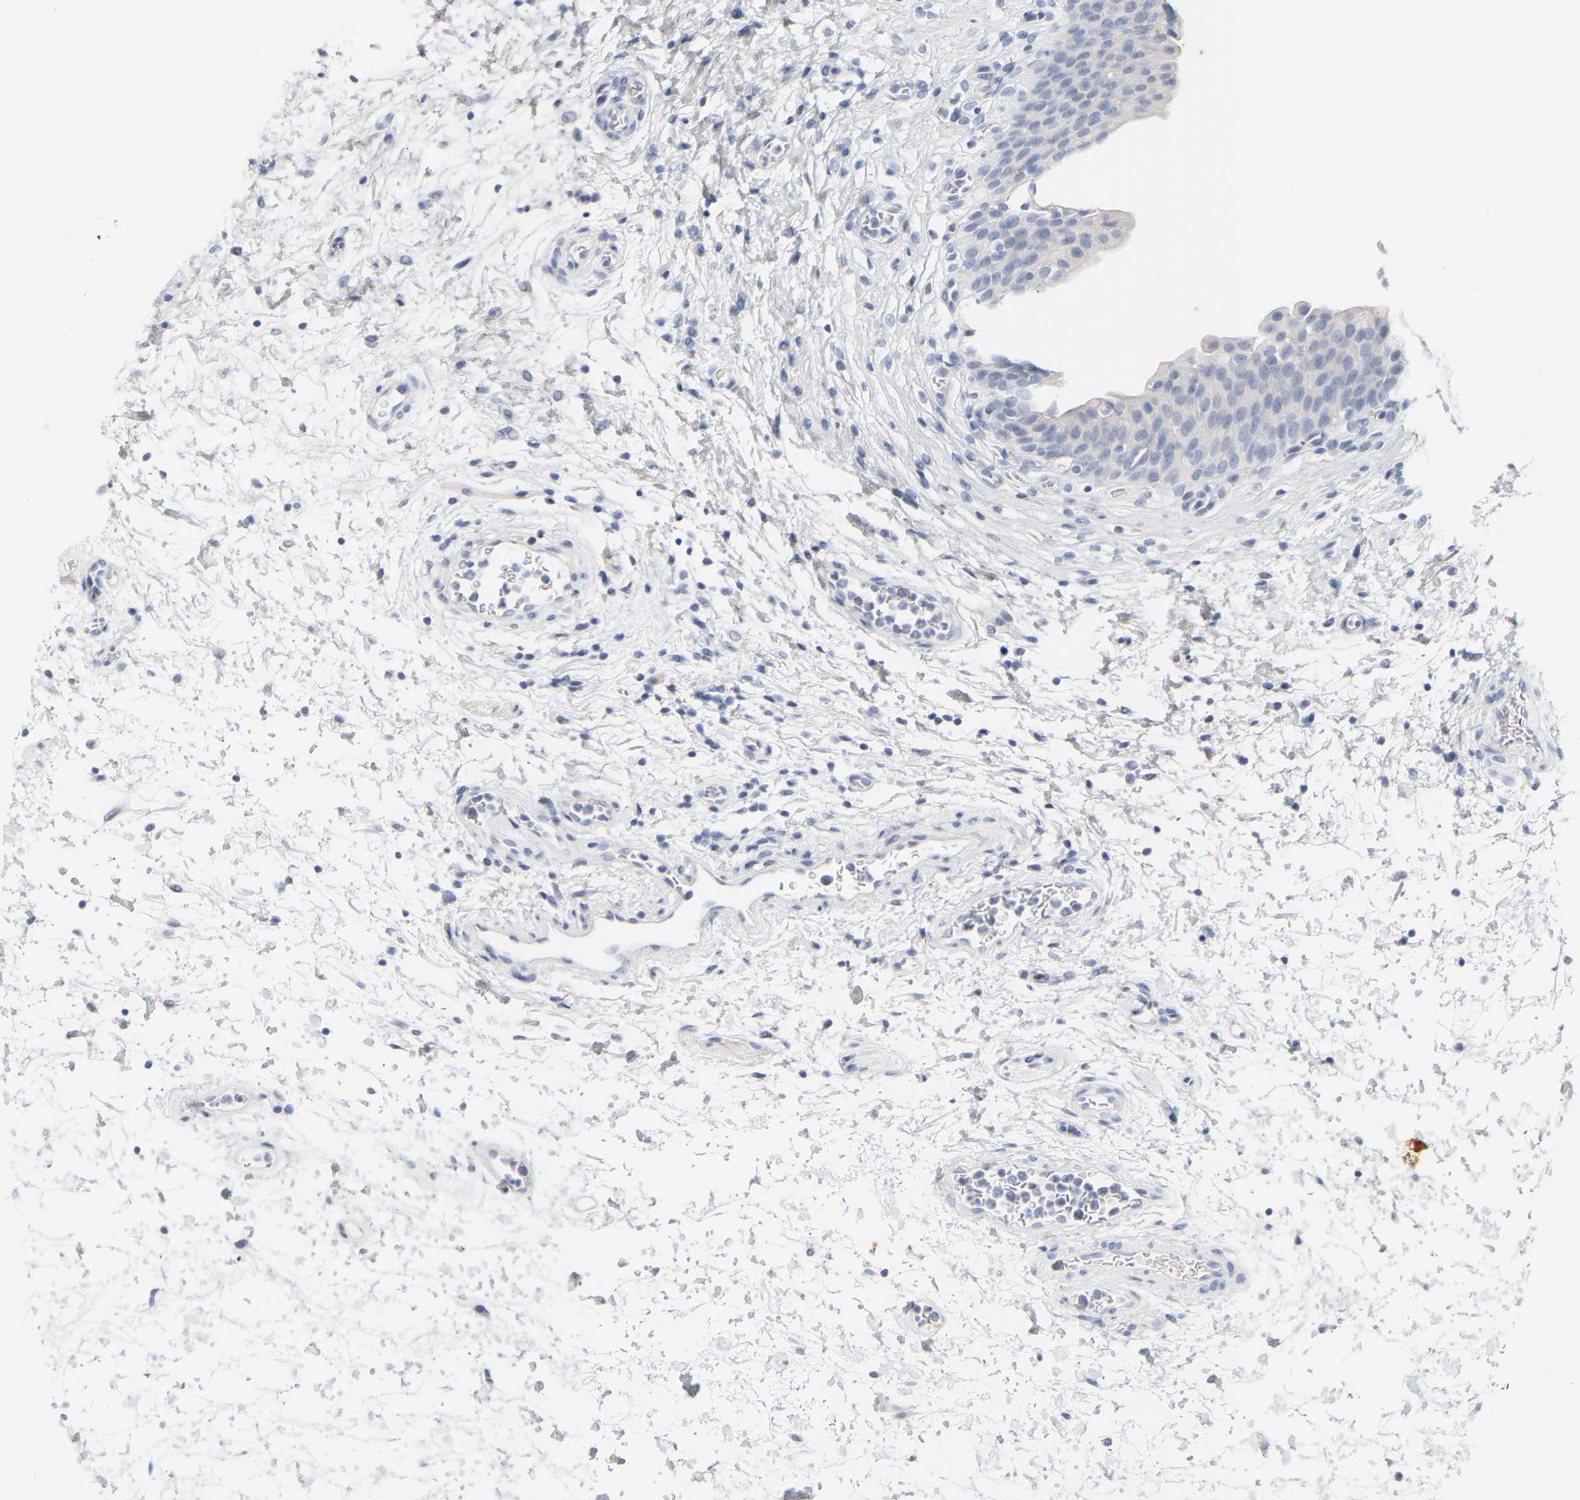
{"staining": {"intensity": "negative", "quantity": "none", "location": "none"}, "tissue": "urinary bladder", "cell_type": "Urothelial cells", "image_type": "normal", "snomed": [{"axis": "morphology", "description": "Normal tissue, NOS"}, {"axis": "topography", "description": "Urinary bladder"}], "caption": "Immunohistochemical staining of normal urinary bladder shows no significant expression in urothelial cells. The staining is performed using DAB (3,3'-diaminobenzidine) brown chromogen with nuclei counter-stained in using hematoxylin.", "gene": "GNAS", "patient": {"sex": "male", "age": 37}}